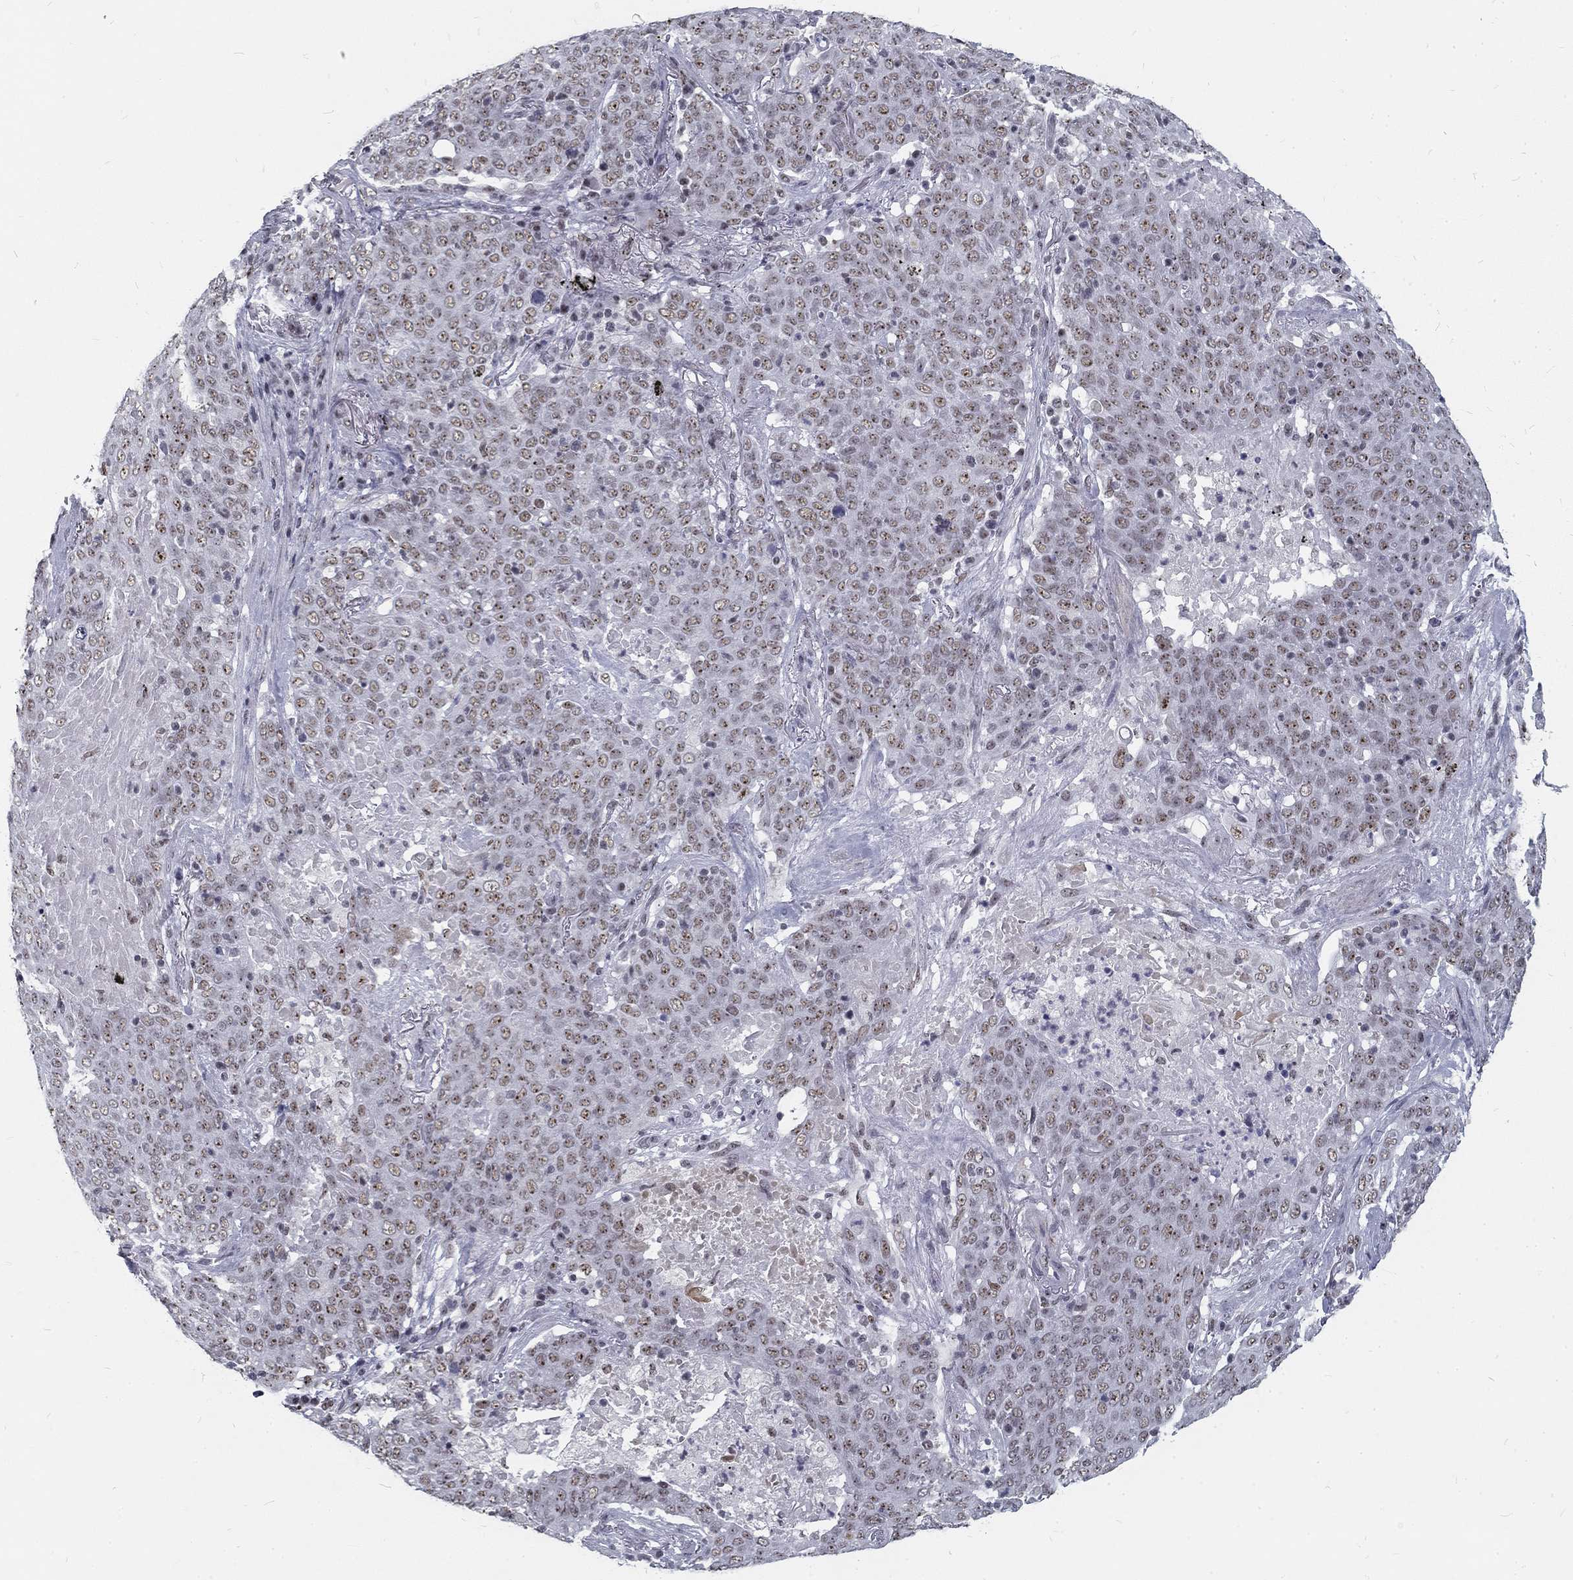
{"staining": {"intensity": "weak", "quantity": "25%-75%", "location": "nuclear"}, "tissue": "lung cancer", "cell_type": "Tumor cells", "image_type": "cancer", "snomed": [{"axis": "morphology", "description": "Squamous cell carcinoma, NOS"}, {"axis": "topography", "description": "Lung"}], "caption": "Lung squamous cell carcinoma stained with a protein marker displays weak staining in tumor cells.", "gene": "SNORC", "patient": {"sex": "male", "age": 82}}